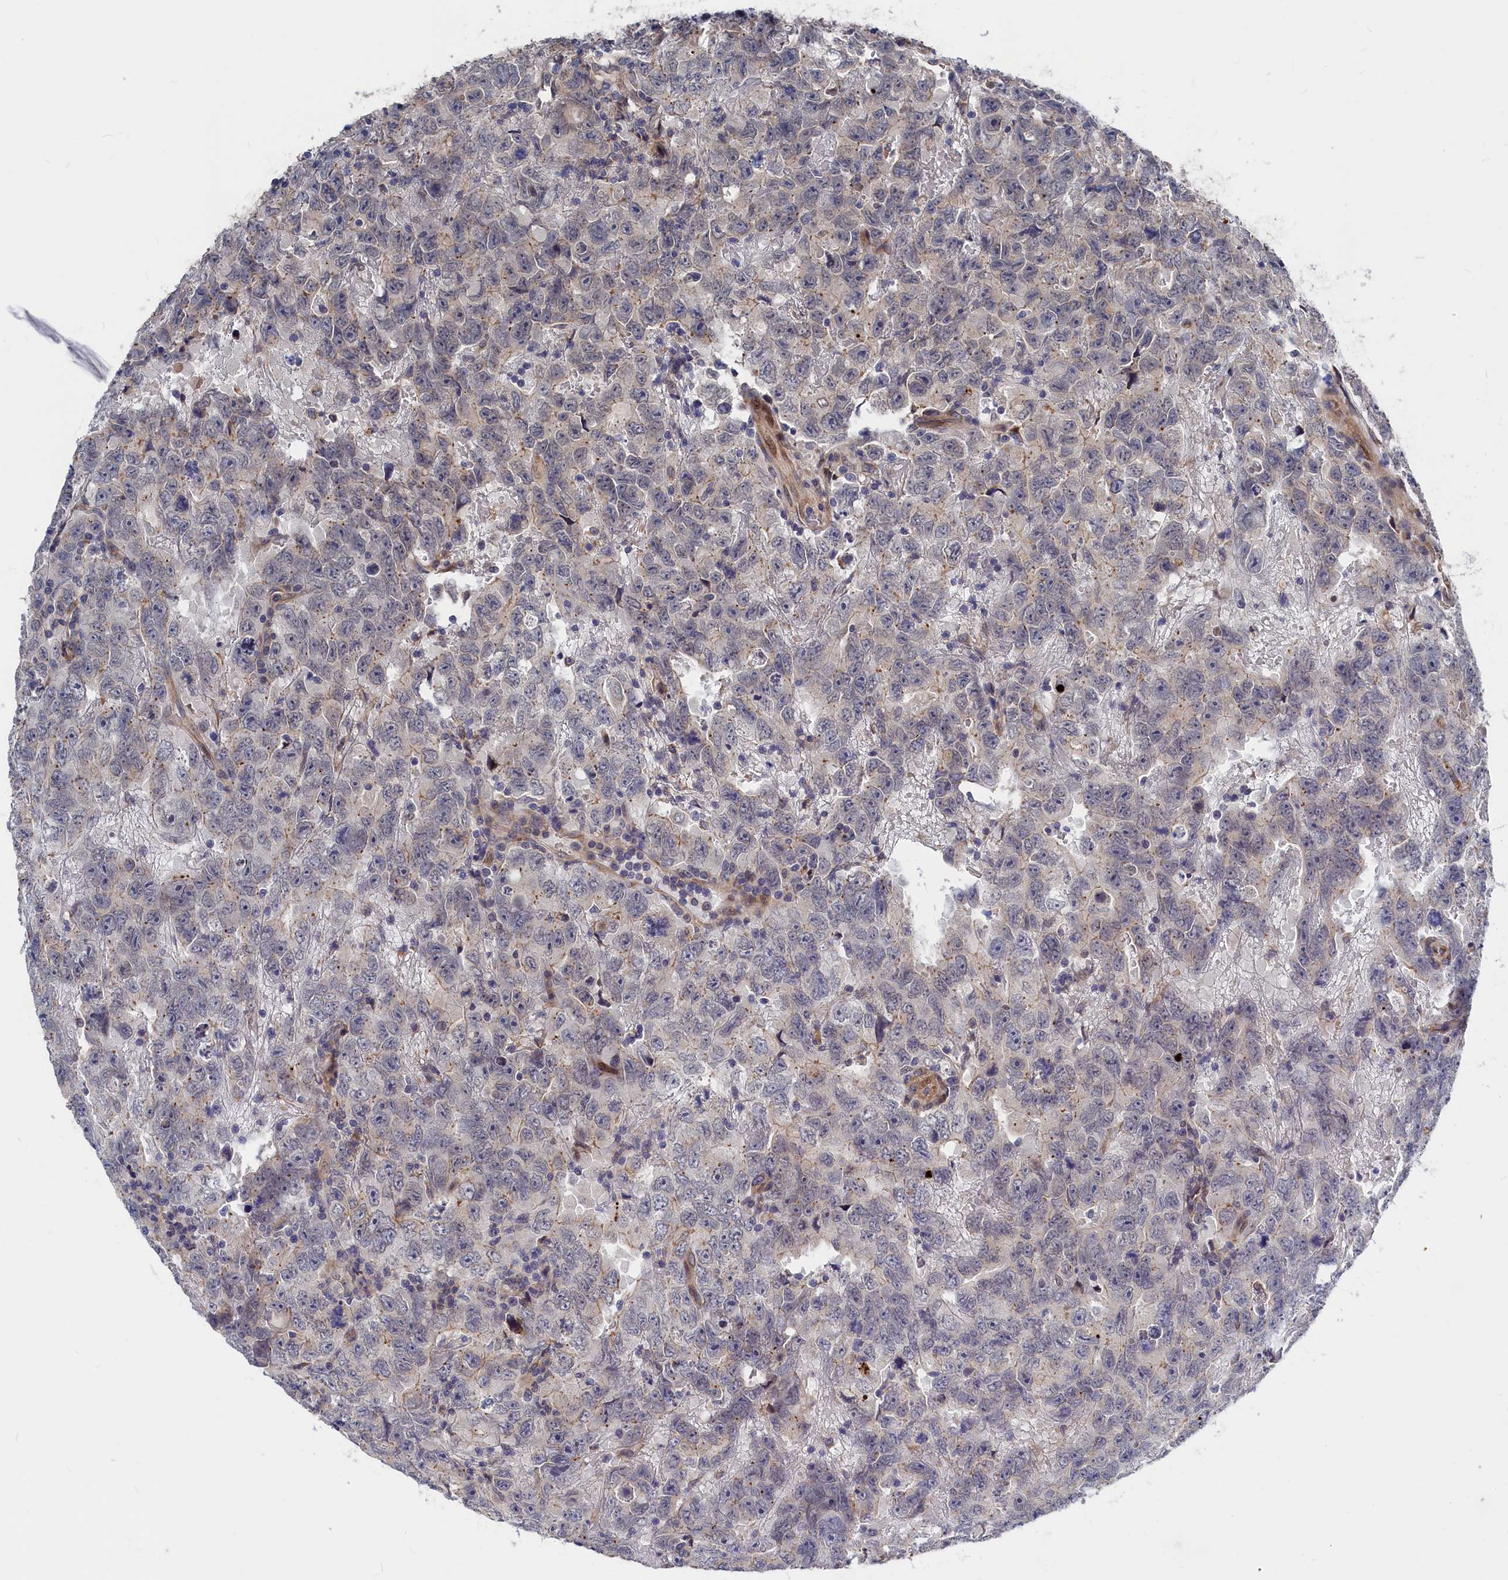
{"staining": {"intensity": "weak", "quantity": "<25%", "location": "cytoplasmic/membranous"}, "tissue": "testis cancer", "cell_type": "Tumor cells", "image_type": "cancer", "snomed": [{"axis": "morphology", "description": "Carcinoma, Embryonal, NOS"}, {"axis": "topography", "description": "Testis"}], "caption": "Tumor cells are negative for protein expression in human testis cancer.", "gene": "CYB5D2", "patient": {"sex": "male", "age": 45}}